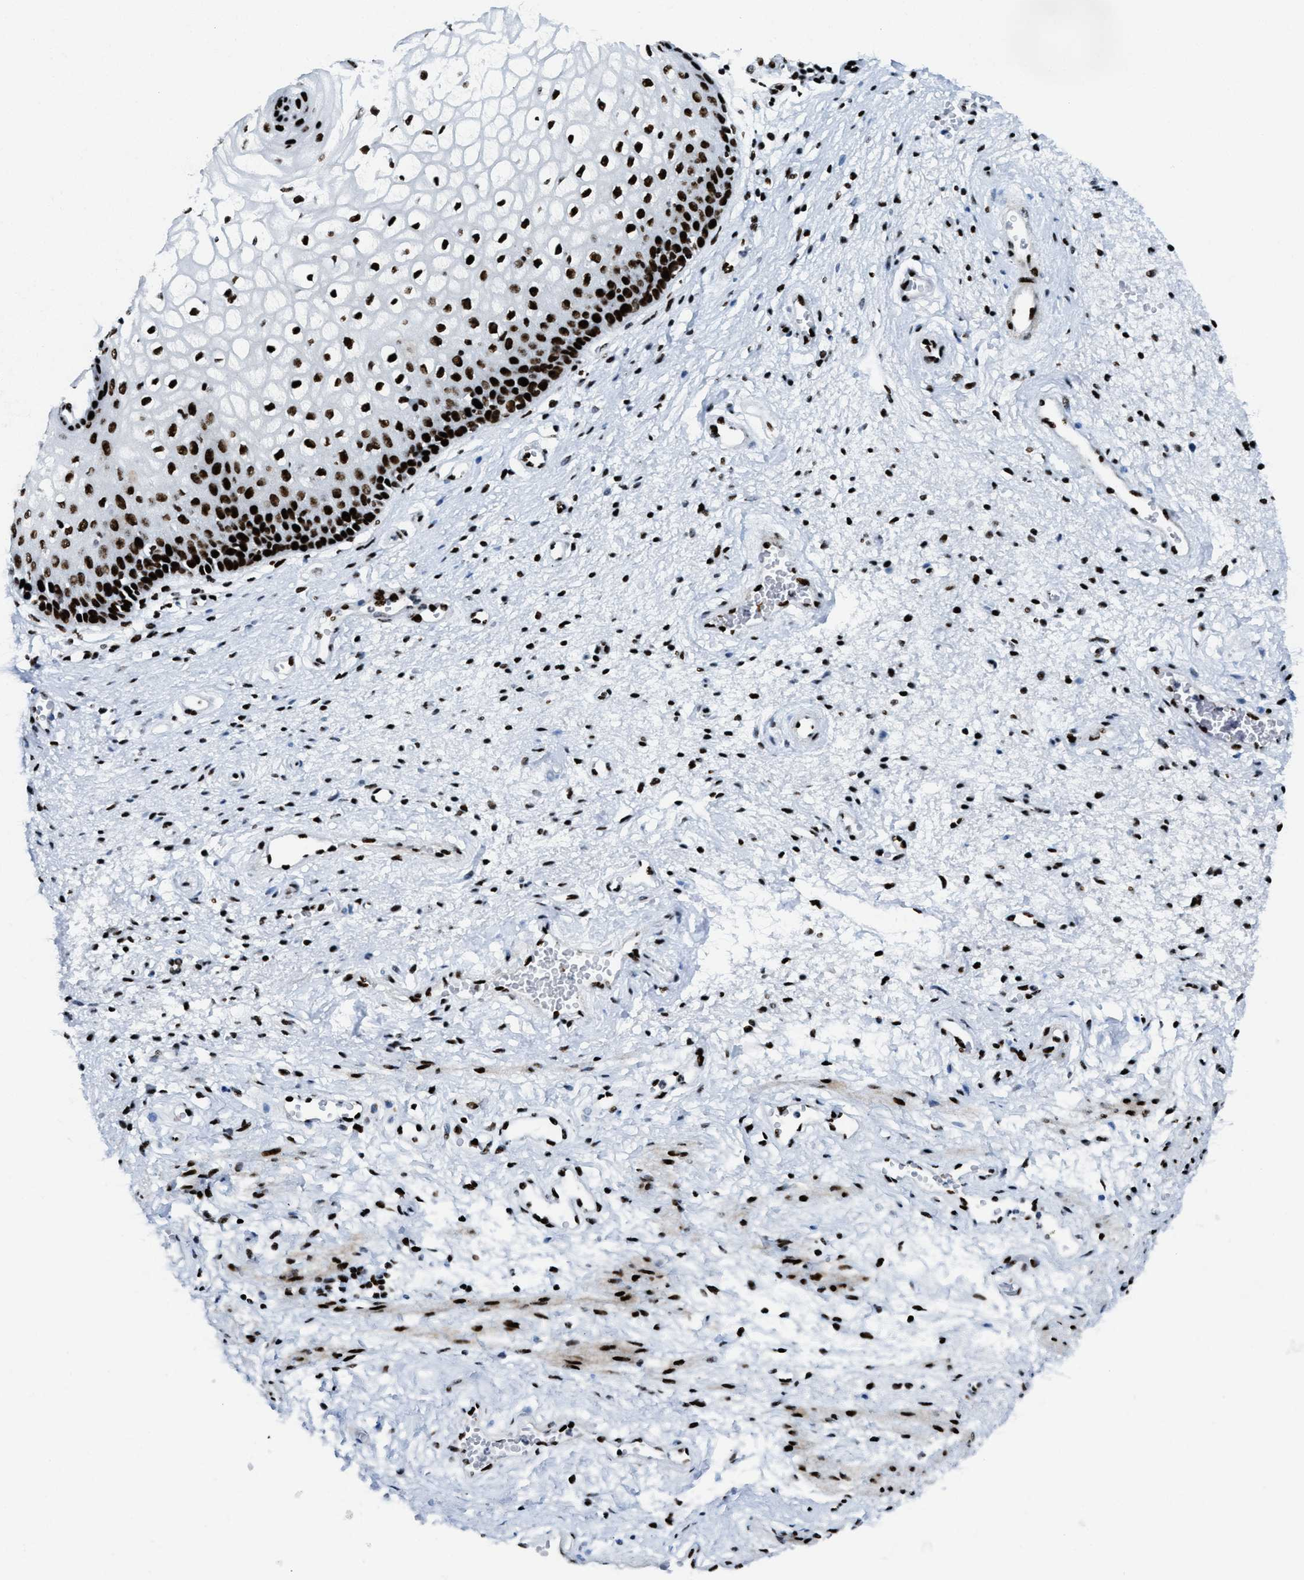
{"staining": {"intensity": "strong", "quantity": ">75%", "location": "nuclear"}, "tissue": "vagina", "cell_type": "Squamous epithelial cells", "image_type": "normal", "snomed": [{"axis": "morphology", "description": "Normal tissue, NOS"}, {"axis": "topography", "description": "Vagina"}], "caption": "Immunohistochemistry staining of normal vagina, which exhibits high levels of strong nuclear positivity in approximately >75% of squamous epithelial cells indicating strong nuclear protein positivity. The staining was performed using DAB (3,3'-diaminobenzidine) (brown) for protein detection and nuclei were counterstained in hematoxylin (blue).", "gene": "NONO", "patient": {"sex": "female", "age": 34}}